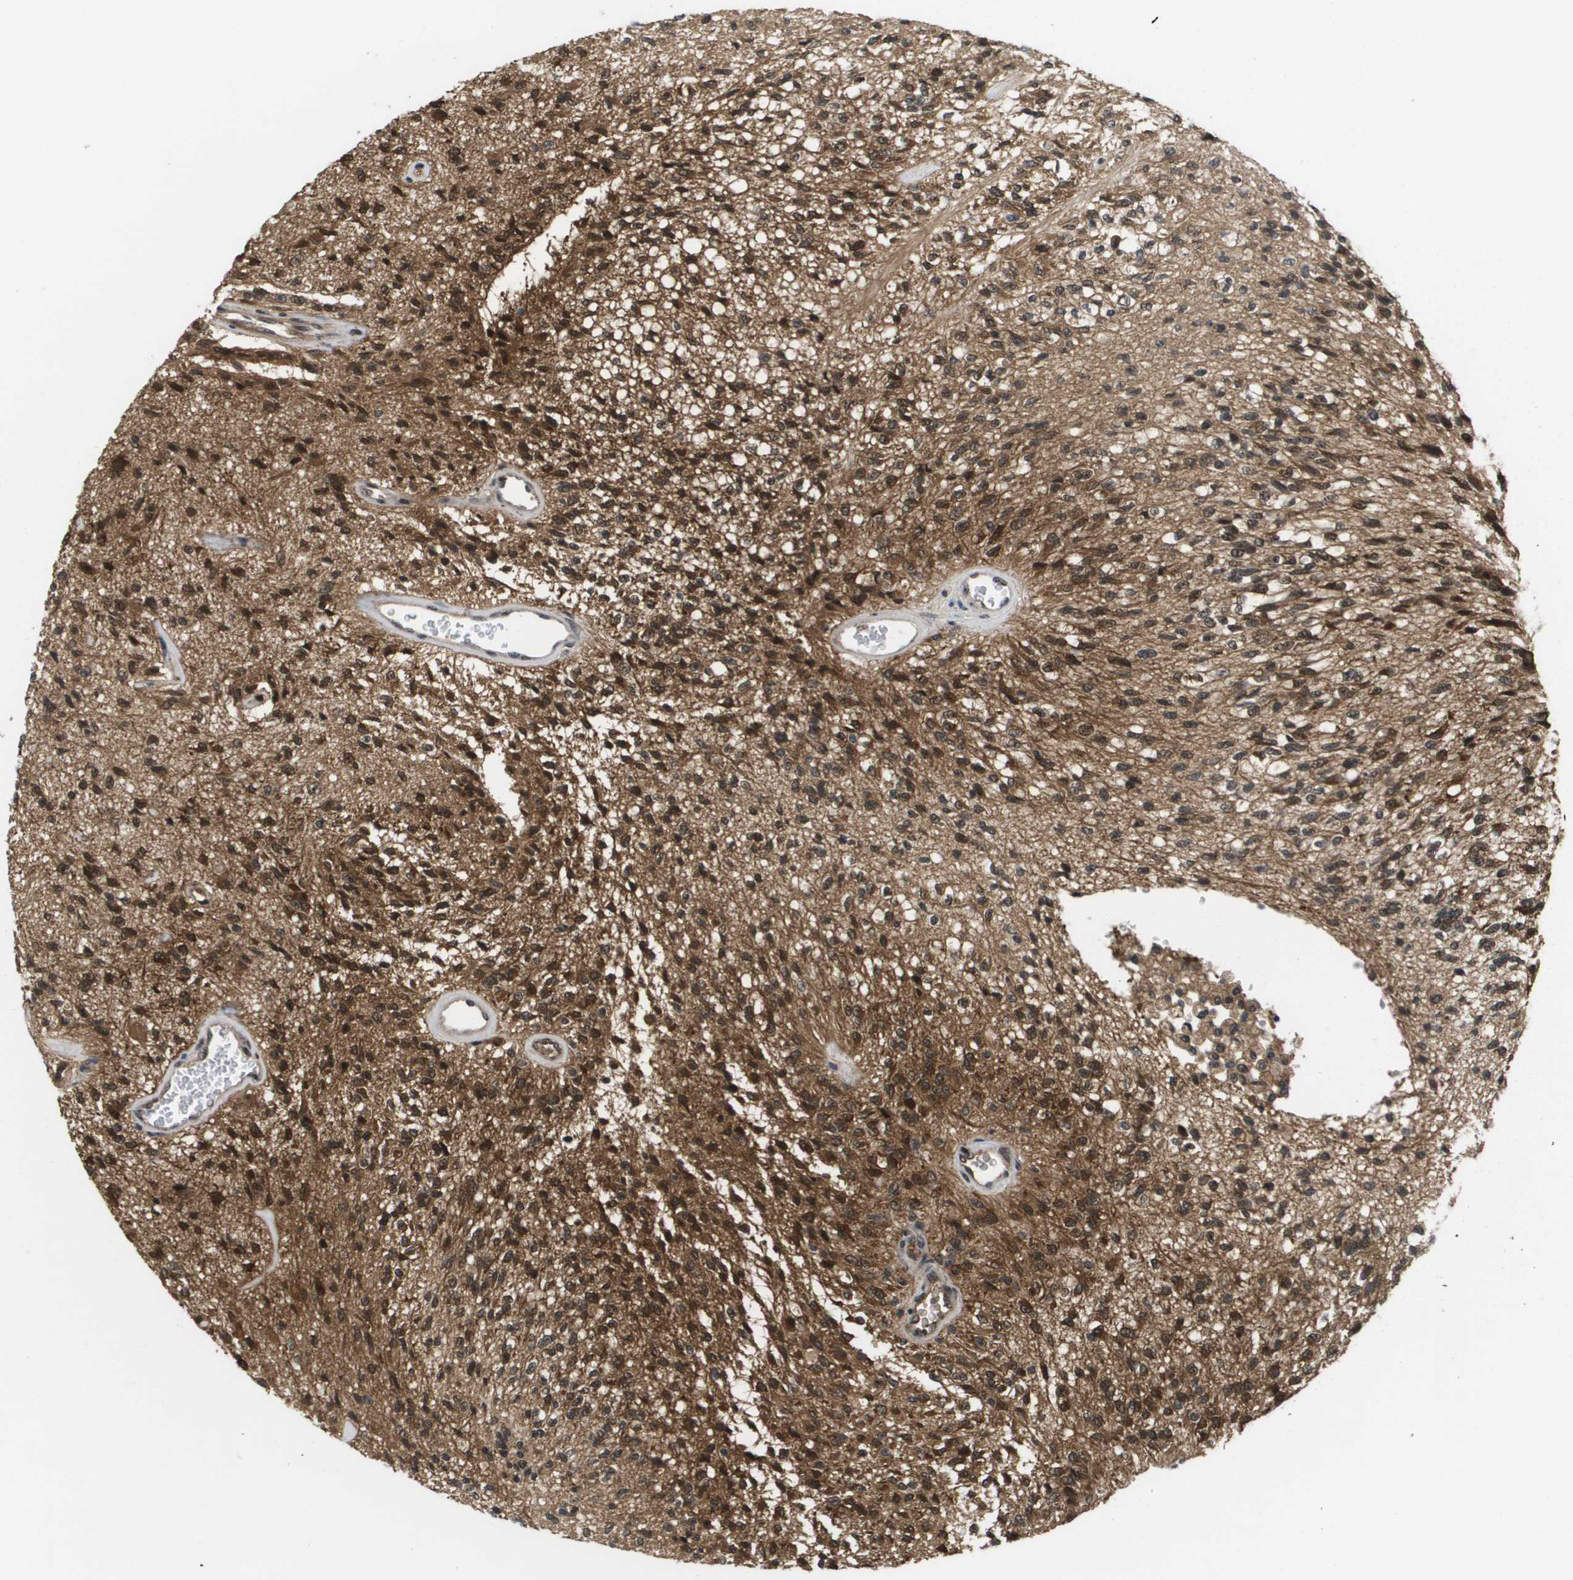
{"staining": {"intensity": "strong", "quantity": "25%-75%", "location": "cytoplasmic/membranous,nuclear"}, "tissue": "glioma", "cell_type": "Tumor cells", "image_type": "cancer", "snomed": [{"axis": "morphology", "description": "Normal tissue, NOS"}, {"axis": "morphology", "description": "Glioma, malignant, High grade"}, {"axis": "topography", "description": "Cerebral cortex"}], "caption": "Protein expression by IHC exhibits strong cytoplasmic/membranous and nuclear positivity in approximately 25%-75% of tumor cells in high-grade glioma (malignant).", "gene": "AMBRA1", "patient": {"sex": "male", "age": 77}}